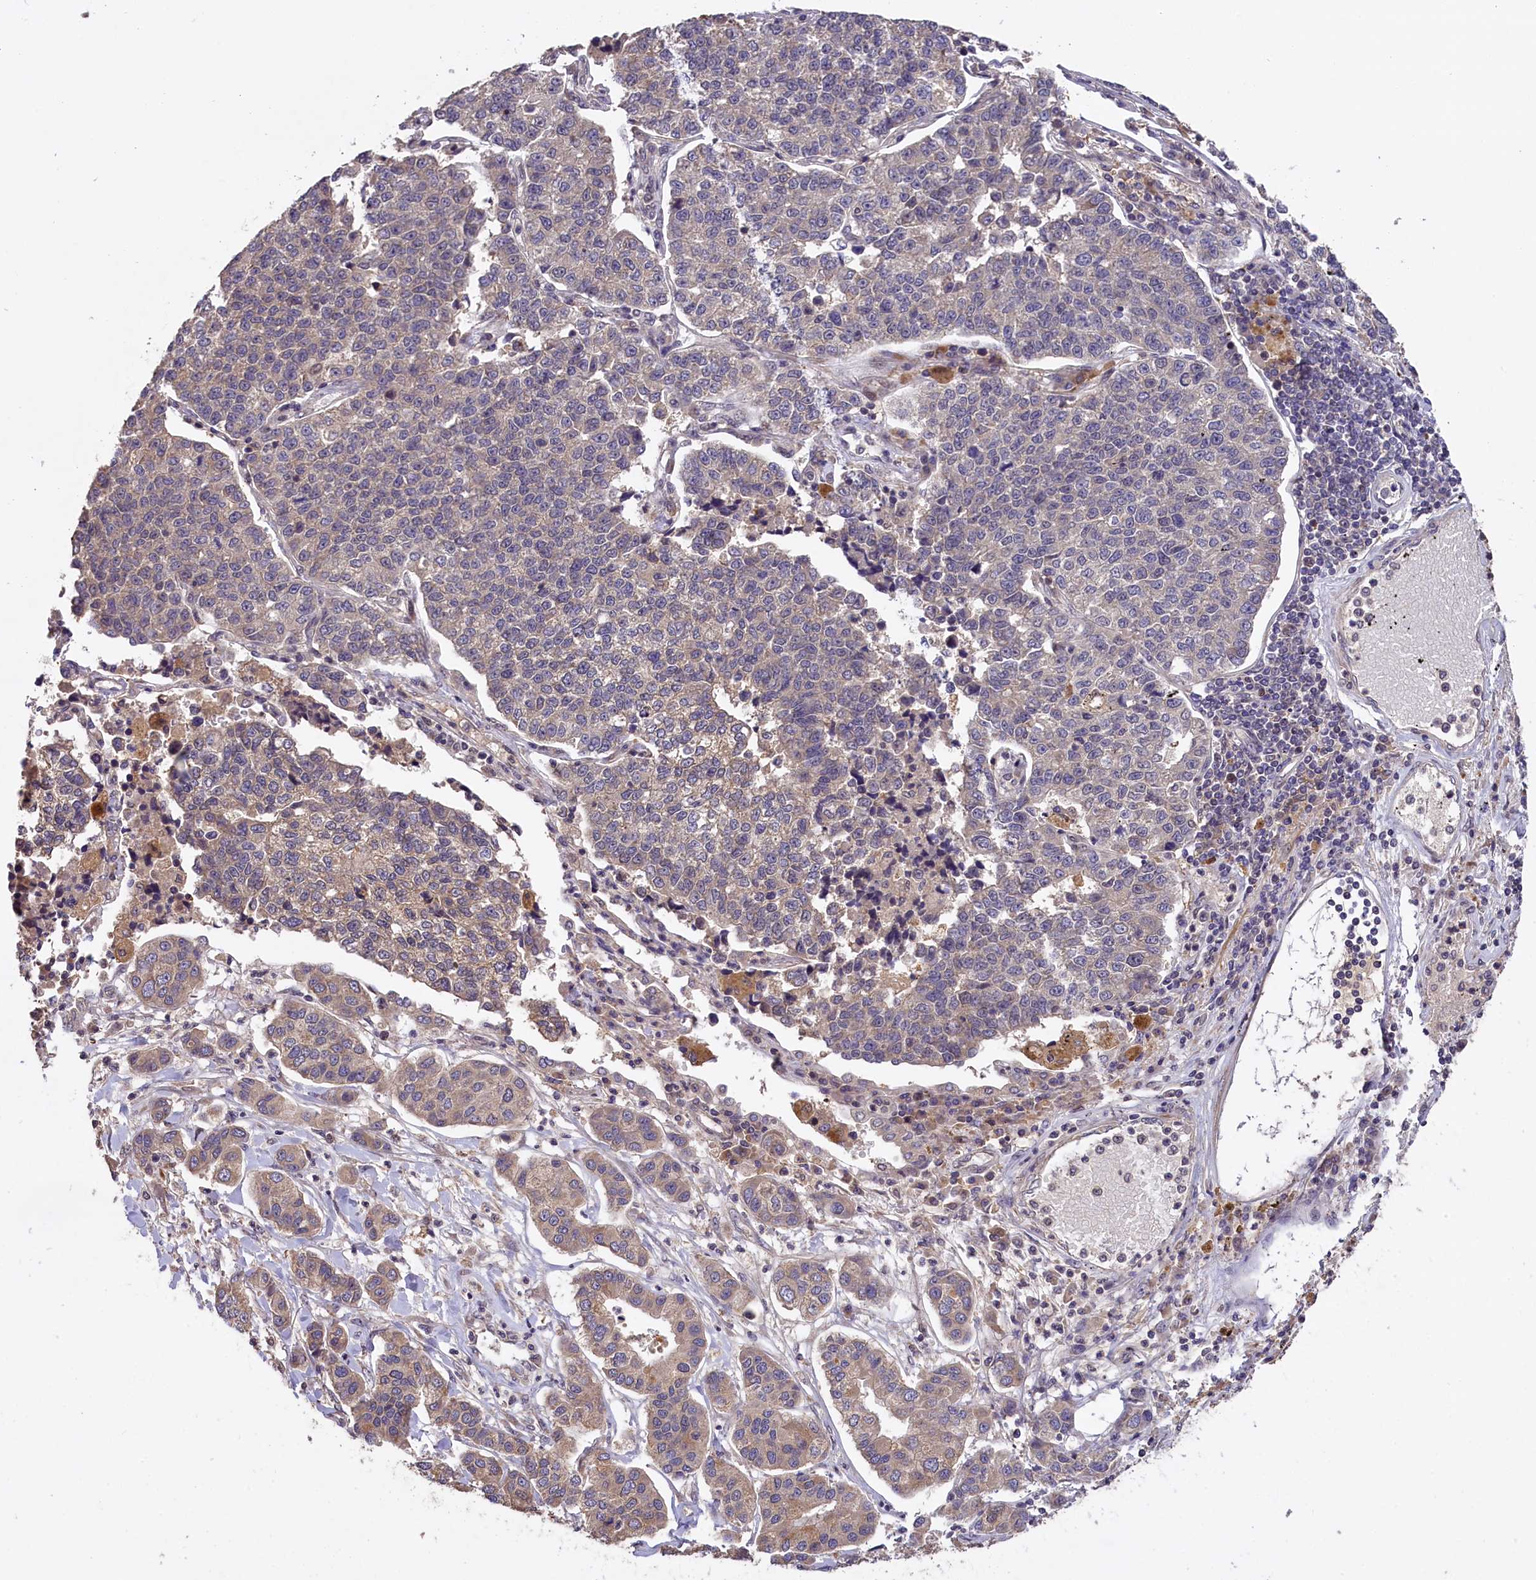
{"staining": {"intensity": "weak", "quantity": "<25%", "location": "cytoplasmic/membranous"}, "tissue": "lung cancer", "cell_type": "Tumor cells", "image_type": "cancer", "snomed": [{"axis": "morphology", "description": "Adenocarcinoma, NOS"}, {"axis": "topography", "description": "Lung"}], "caption": "Tumor cells are negative for brown protein staining in lung adenocarcinoma.", "gene": "DNAJB9", "patient": {"sex": "male", "age": 49}}